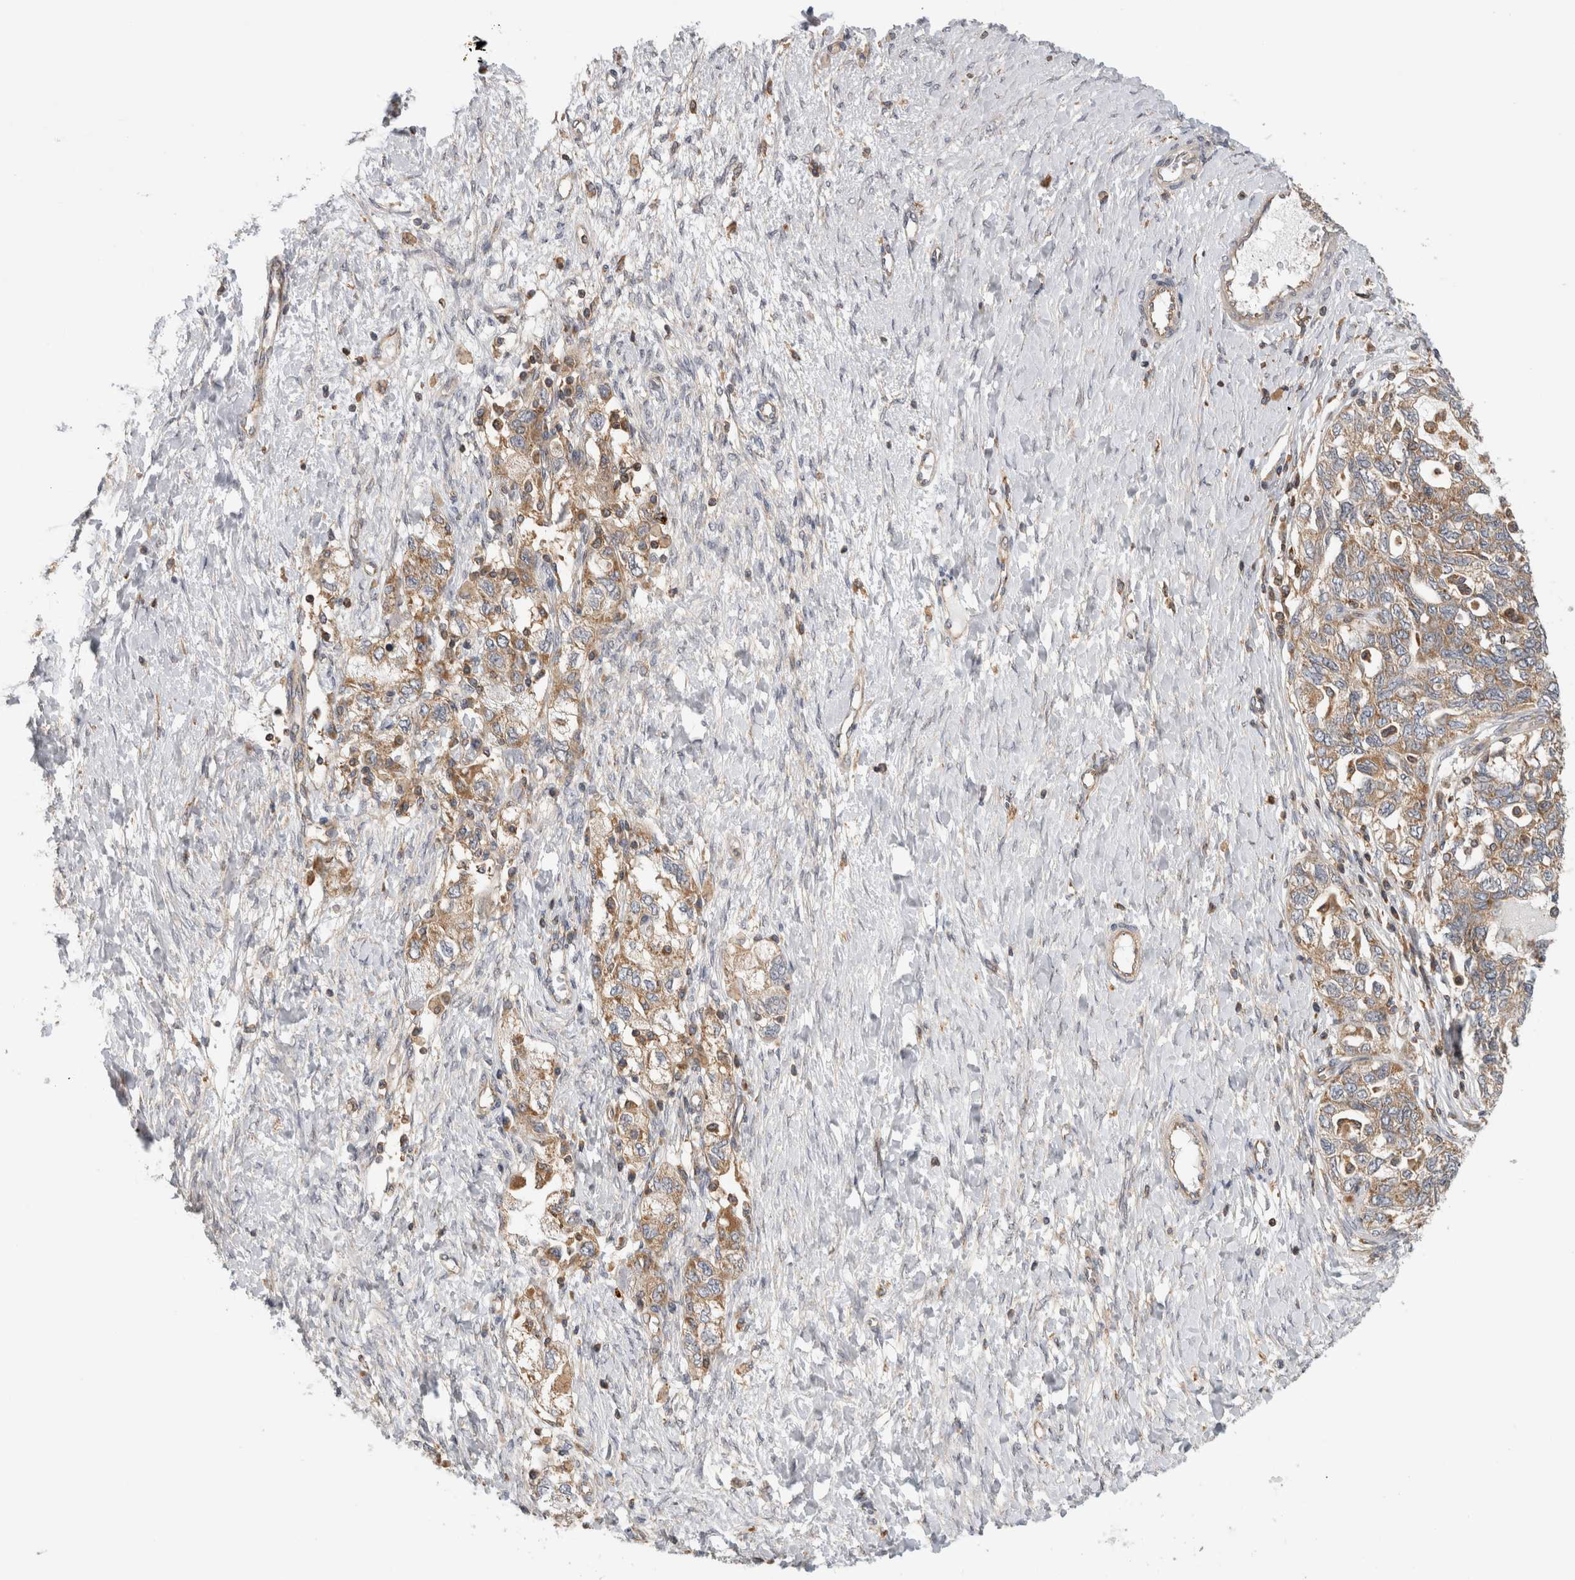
{"staining": {"intensity": "moderate", "quantity": ">75%", "location": "cytoplasmic/membranous"}, "tissue": "ovarian cancer", "cell_type": "Tumor cells", "image_type": "cancer", "snomed": [{"axis": "morphology", "description": "Carcinoma, NOS"}, {"axis": "morphology", "description": "Cystadenocarcinoma, serous, NOS"}, {"axis": "topography", "description": "Ovary"}], "caption": "Moderate cytoplasmic/membranous expression for a protein is identified in approximately >75% of tumor cells of ovarian cancer using IHC.", "gene": "GRIK2", "patient": {"sex": "female", "age": 69}}